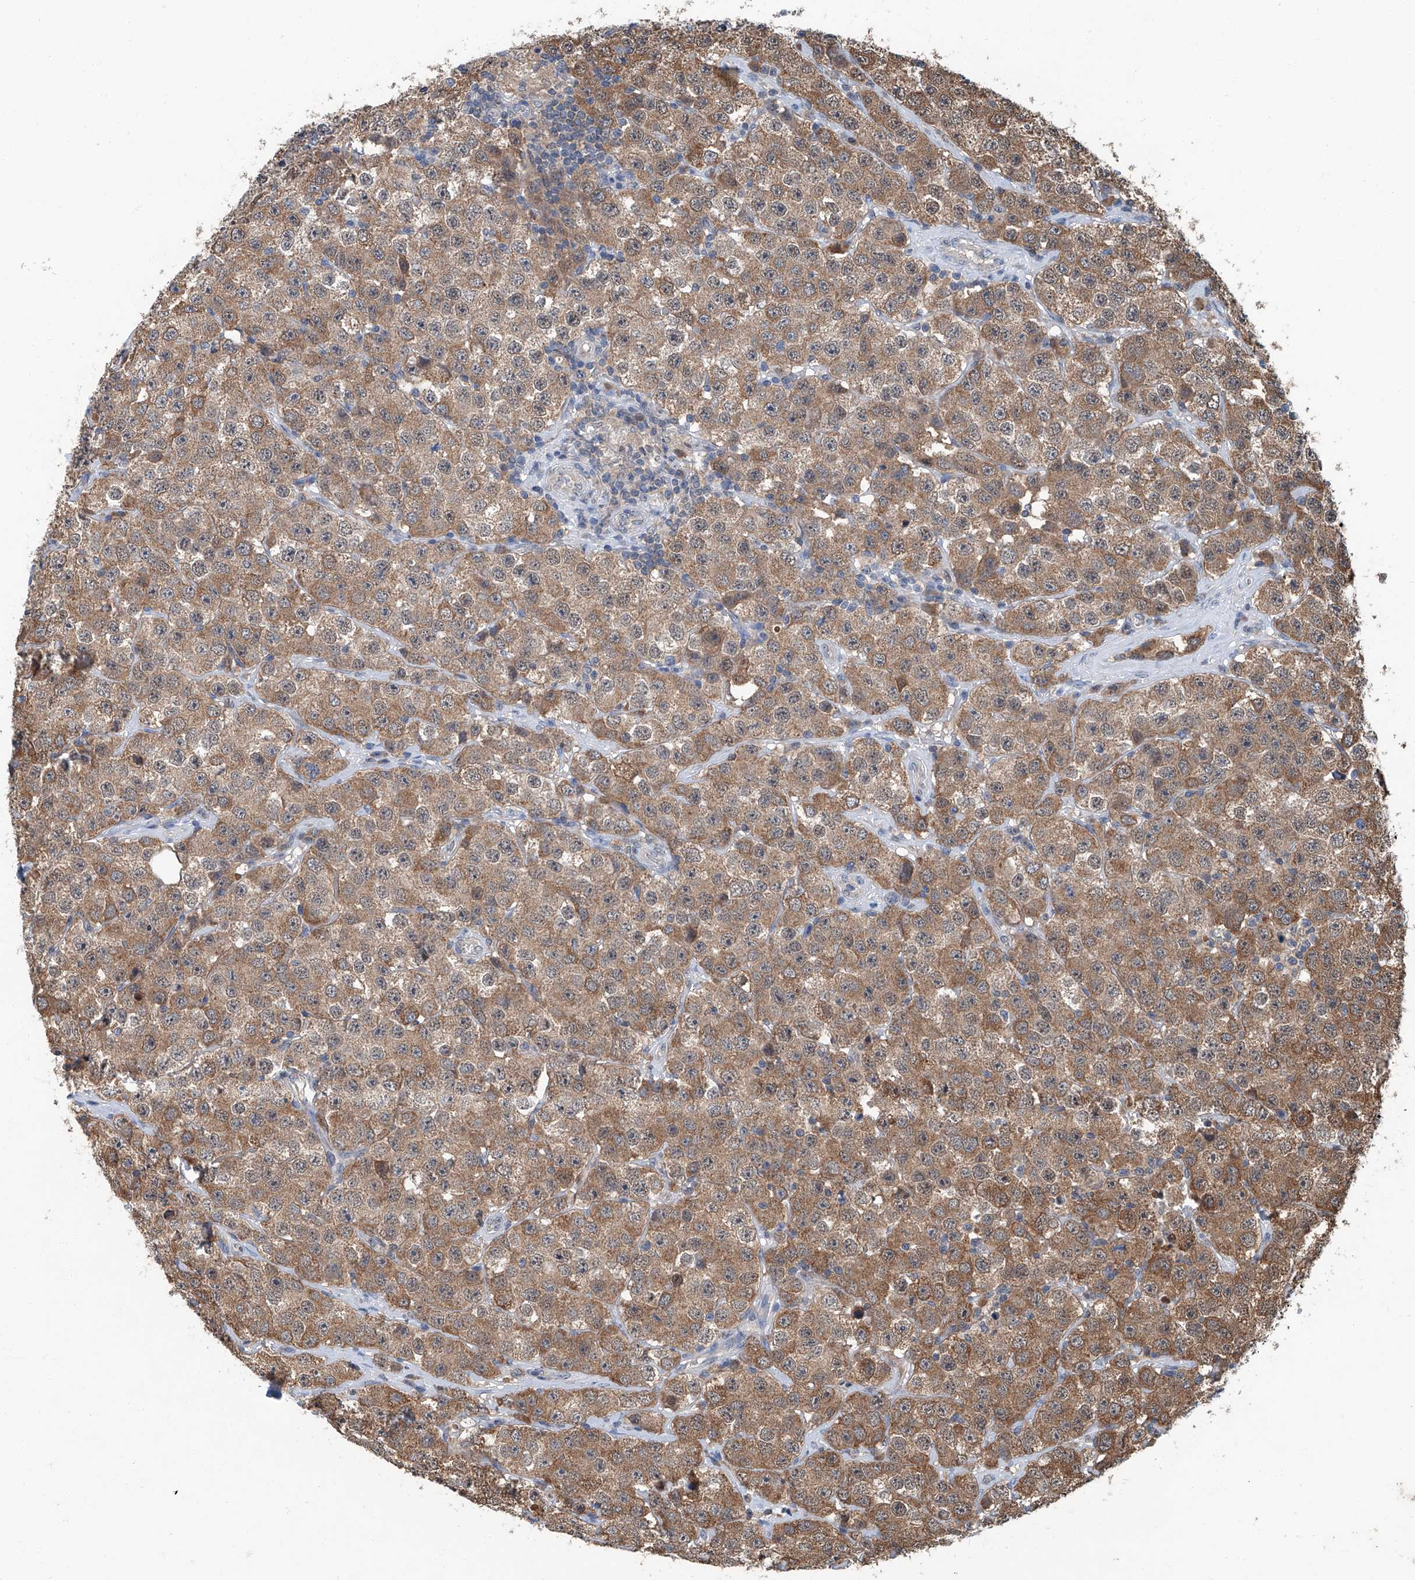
{"staining": {"intensity": "moderate", "quantity": ">75%", "location": "cytoplasmic/membranous"}, "tissue": "testis cancer", "cell_type": "Tumor cells", "image_type": "cancer", "snomed": [{"axis": "morphology", "description": "Seminoma, NOS"}, {"axis": "topography", "description": "Testis"}], "caption": "Protein expression analysis of testis seminoma shows moderate cytoplasmic/membranous expression in approximately >75% of tumor cells.", "gene": "CLK1", "patient": {"sex": "male", "age": 28}}